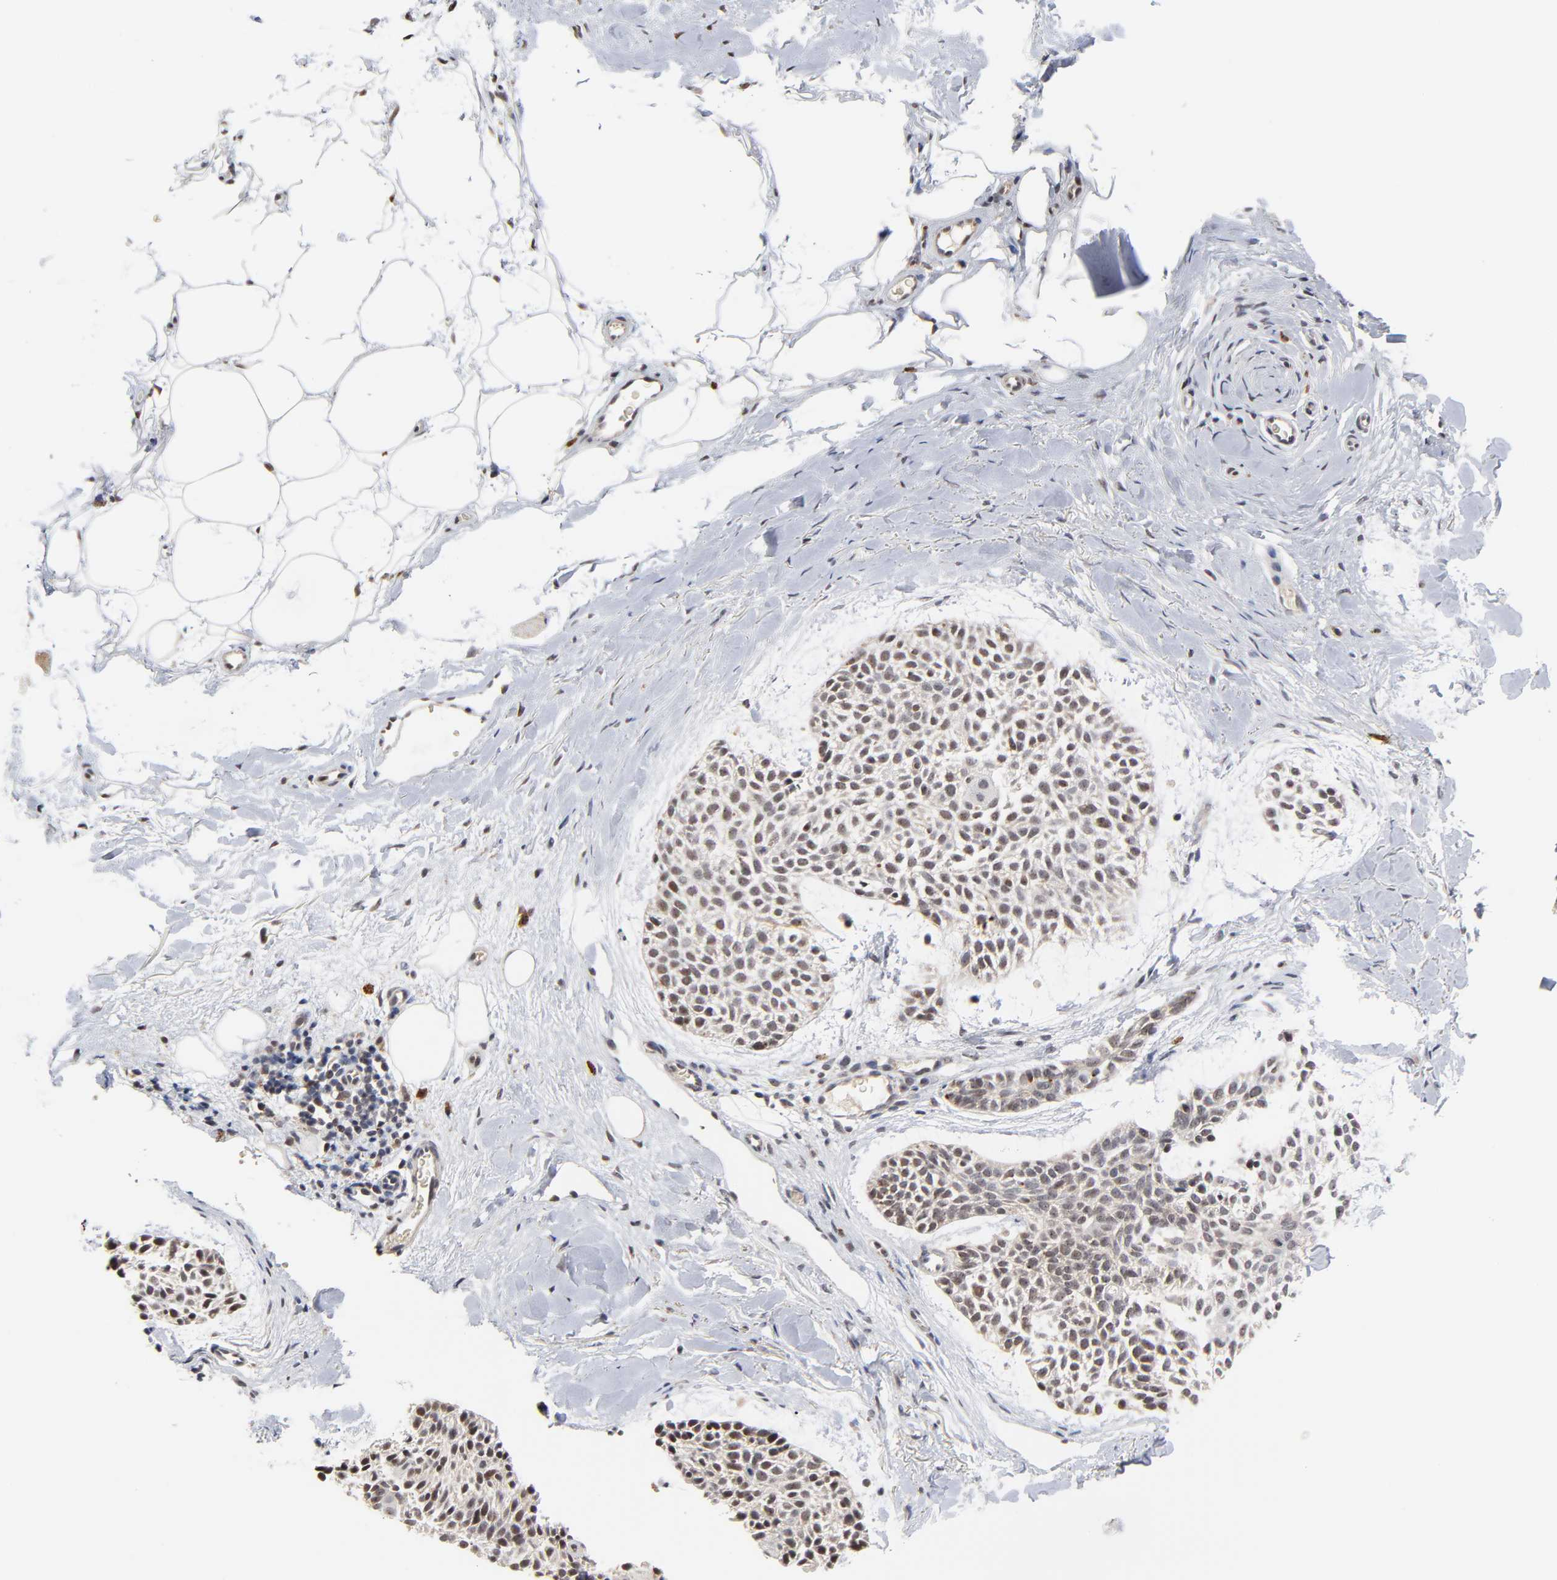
{"staining": {"intensity": "weak", "quantity": "25%-75%", "location": "nuclear"}, "tissue": "skin cancer", "cell_type": "Tumor cells", "image_type": "cancer", "snomed": [{"axis": "morphology", "description": "Normal tissue, NOS"}, {"axis": "morphology", "description": "Basal cell carcinoma"}, {"axis": "topography", "description": "Skin"}], "caption": "IHC histopathology image of basal cell carcinoma (skin) stained for a protein (brown), which demonstrates low levels of weak nuclear positivity in approximately 25%-75% of tumor cells.", "gene": "ZNF419", "patient": {"sex": "female", "age": 70}}